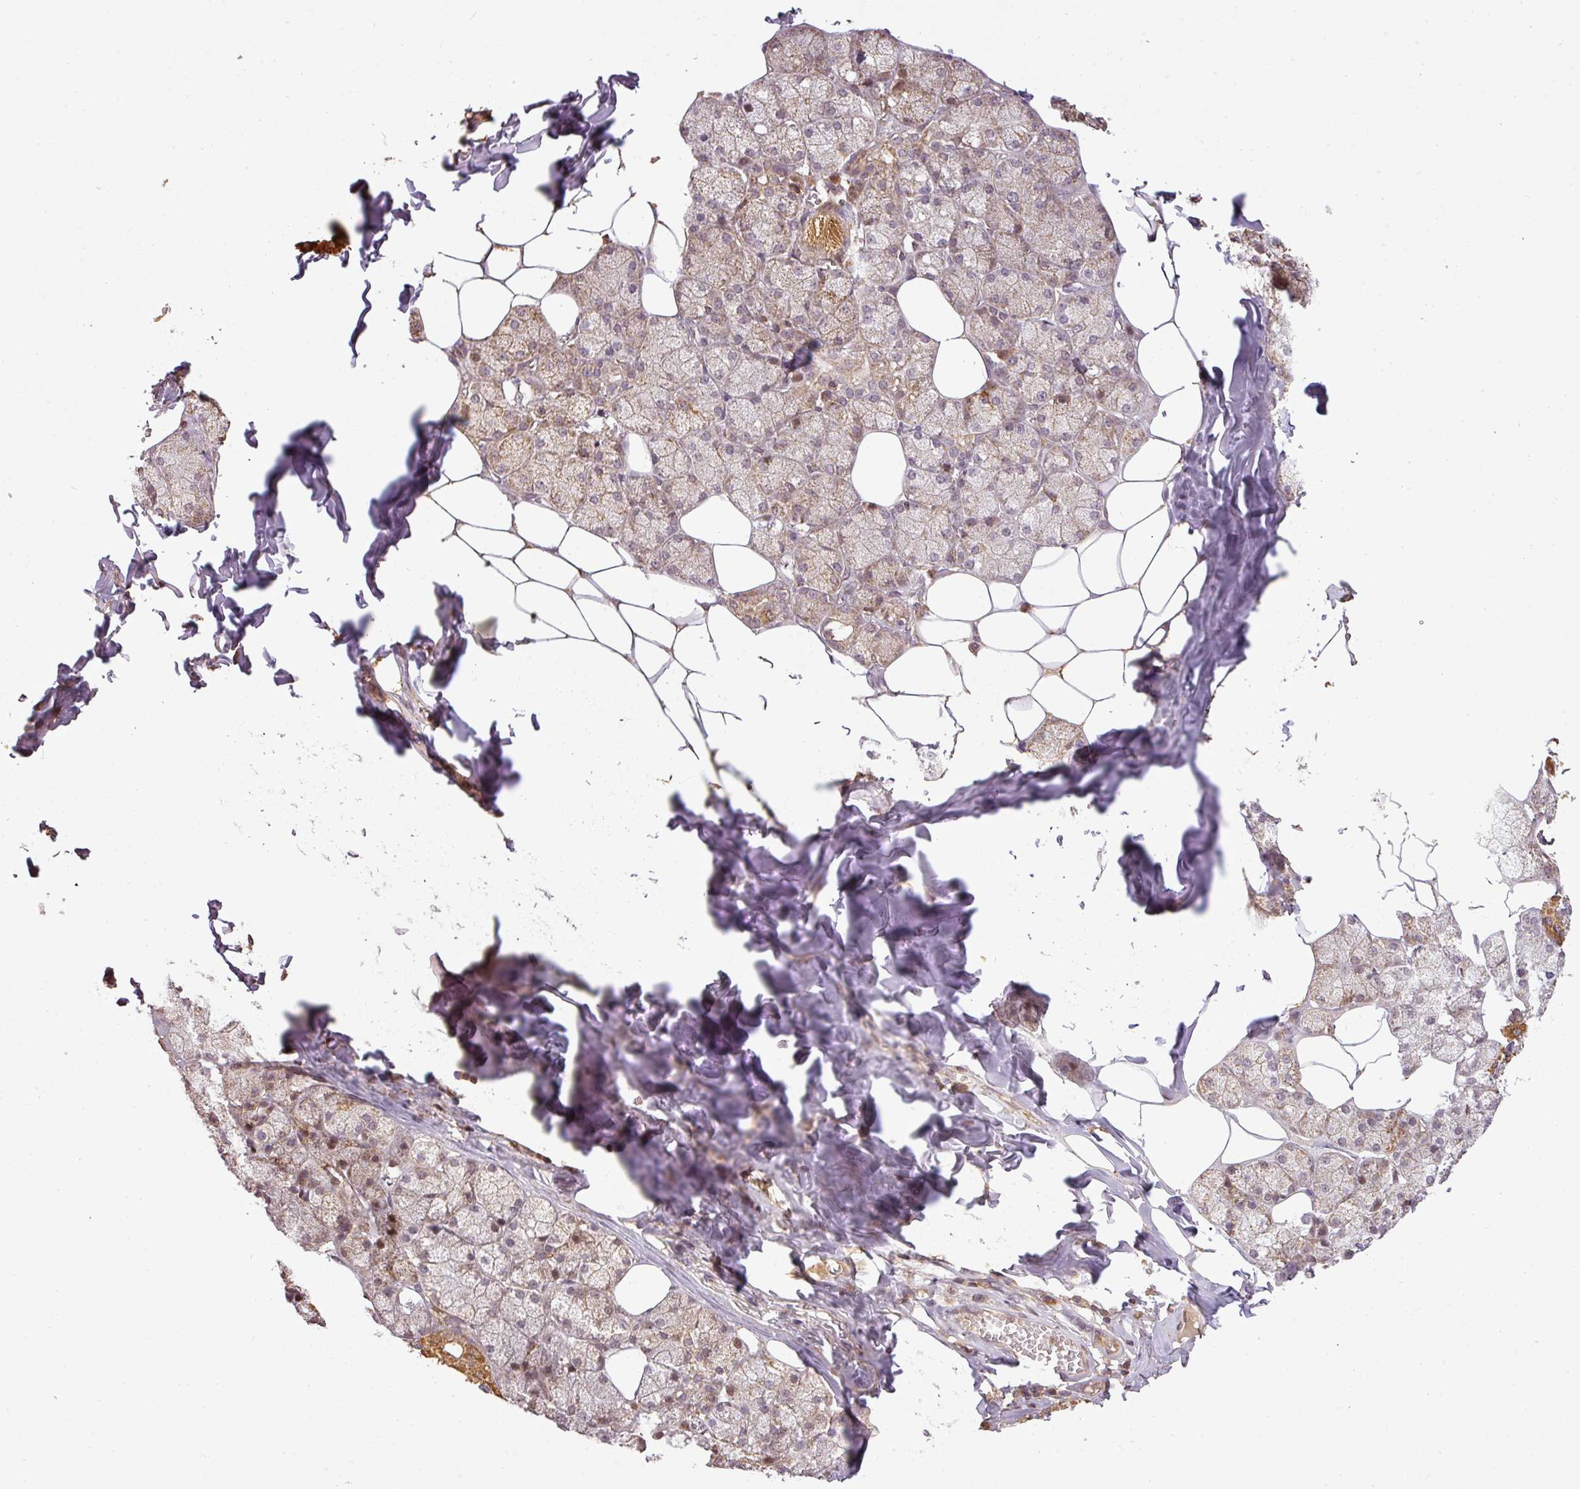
{"staining": {"intensity": "moderate", "quantity": "25%-75%", "location": "cytoplasmic/membranous,nuclear"}, "tissue": "salivary gland", "cell_type": "Glandular cells", "image_type": "normal", "snomed": [{"axis": "morphology", "description": "Normal tissue, NOS"}, {"axis": "topography", "description": "Salivary gland"}], "caption": "A medium amount of moderate cytoplasmic/membranous,nuclear staining is appreciated in approximately 25%-75% of glandular cells in benign salivary gland. (IHC, brightfield microscopy, high magnification).", "gene": "FAIM", "patient": {"sex": "male", "age": 62}}